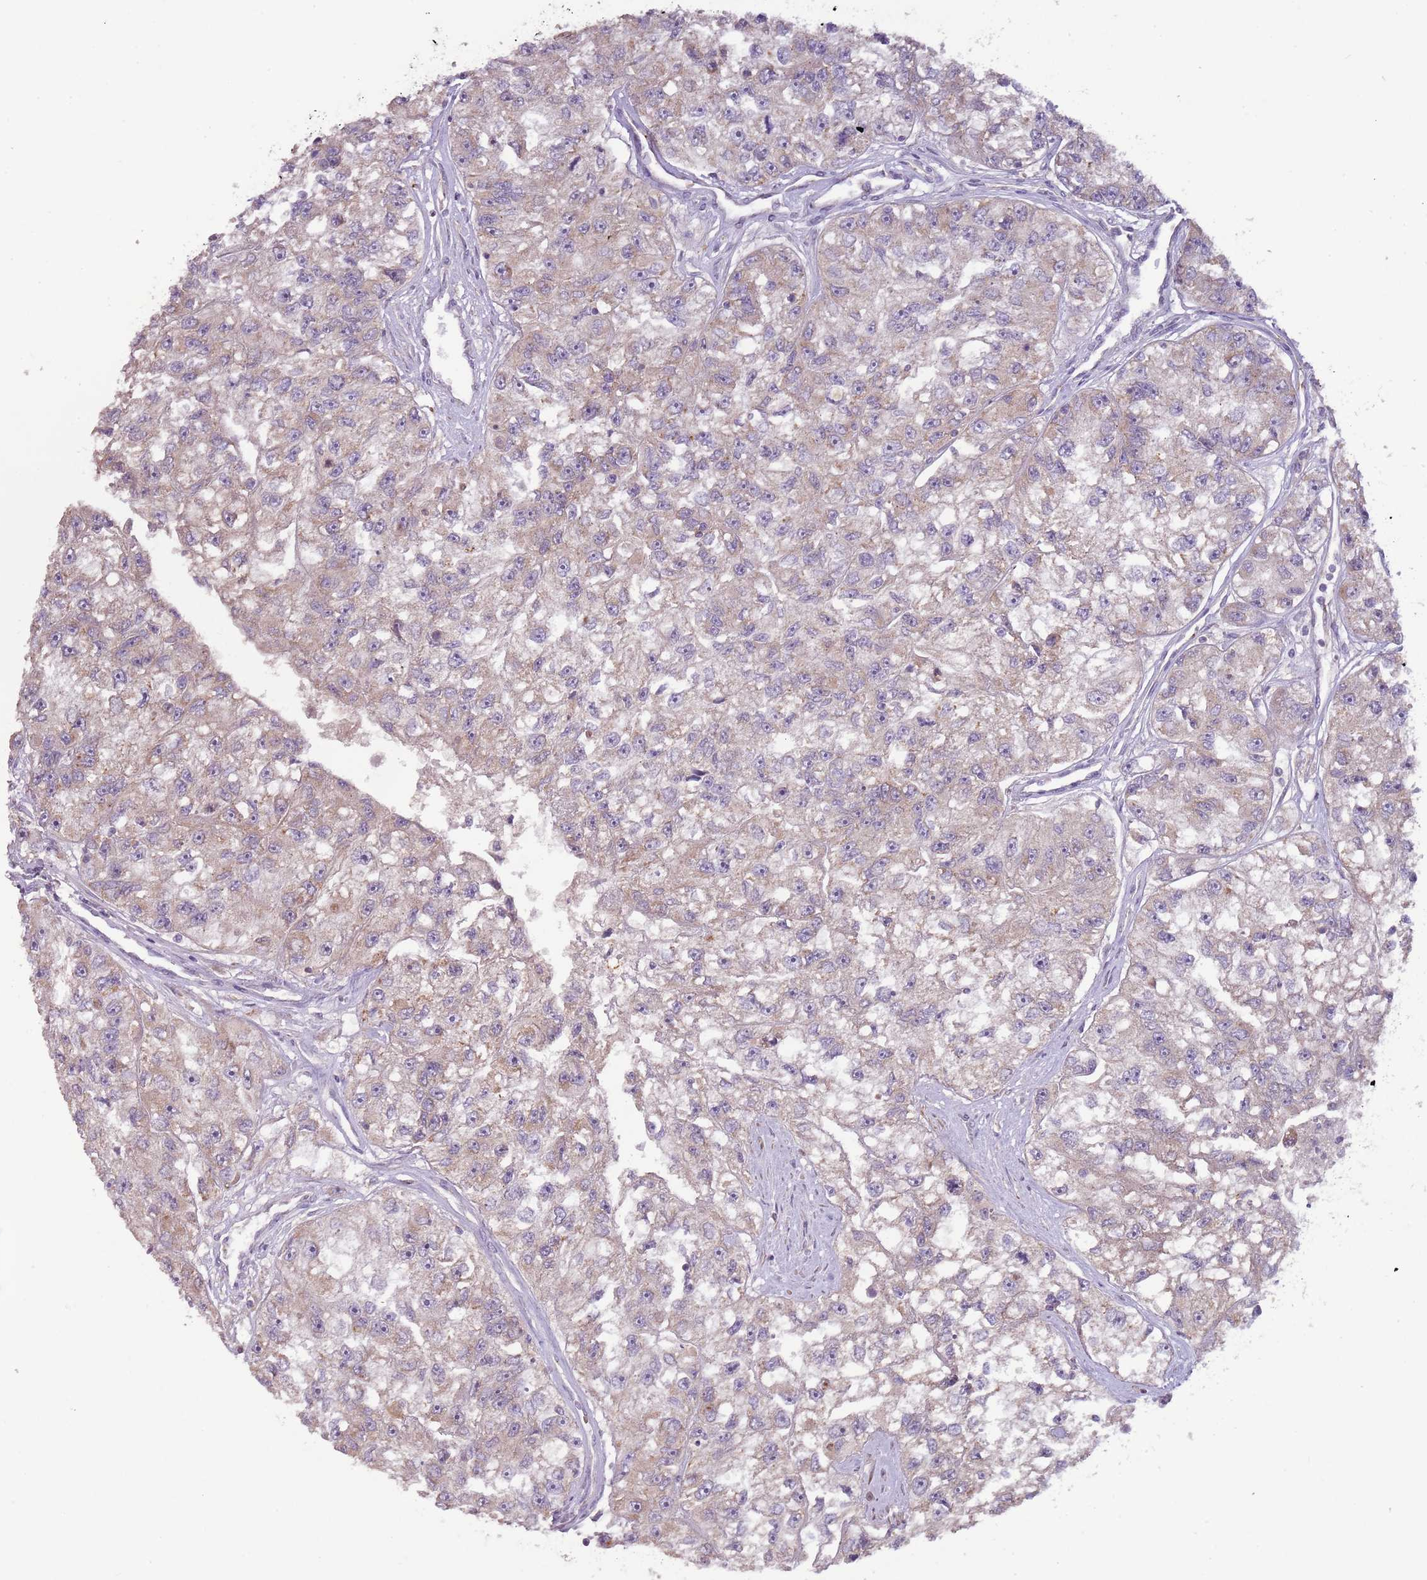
{"staining": {"intensity": "weak", "quantity": "25%-75%", "location": "cytoplasmic/membranous"}, "tissue": "renal cancer", "cell_type": "Tumor cells", "image_type": "cancer", "snomed": [{"axis": "morphology", "description": "Adenocarcinoma, NOS"}, {"axis": "topography", "description": "Kidney"}], "caption": "A brown stain shows weak cytoplasmic/membranous positivity of a protein in human renal cancer (adenocarcinoma) tumor cells.", "gene": "DTD2", "patient": {"sex": "male", "age": 63}}